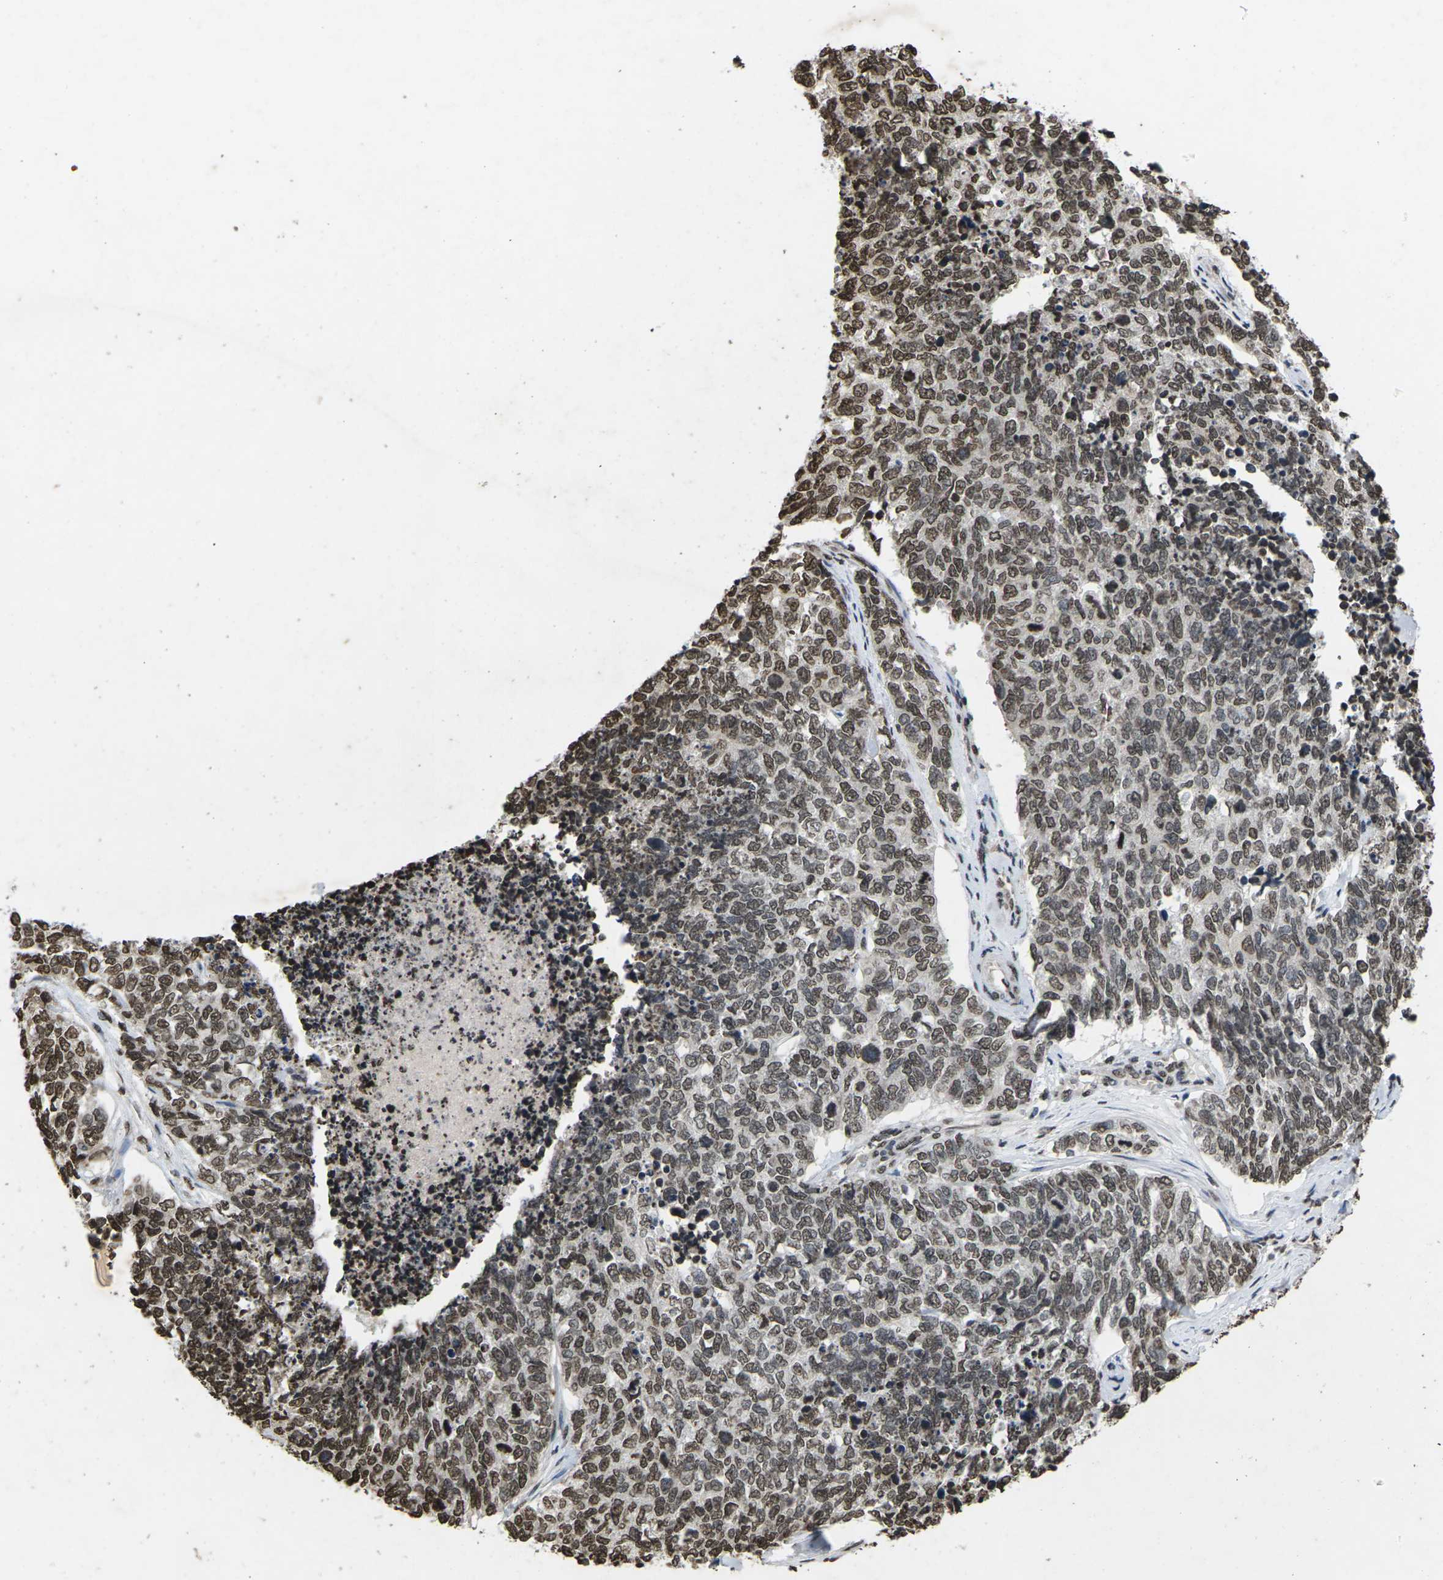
{"staining": {"intensity": "moderate", "quantity": ">75%", "location": "nuclear"}, "tissue": "cervical cancer", "cell_type": "Tumor cells", "image_type": "cancer", "snomed": [{"axis": "morphology", "description": "Squamous cell carcinoma, NOS"}, {"axis": "topography", "description": "Cervix"}], "caption": "DAB immunohistochemical staining of human cervical squamous cell carcinoma reveals moderate nuclear protein expression in approximately >75% of tumor cells.", "gene": "EMSY", "patient": {"sex": "female", "age": 63}}